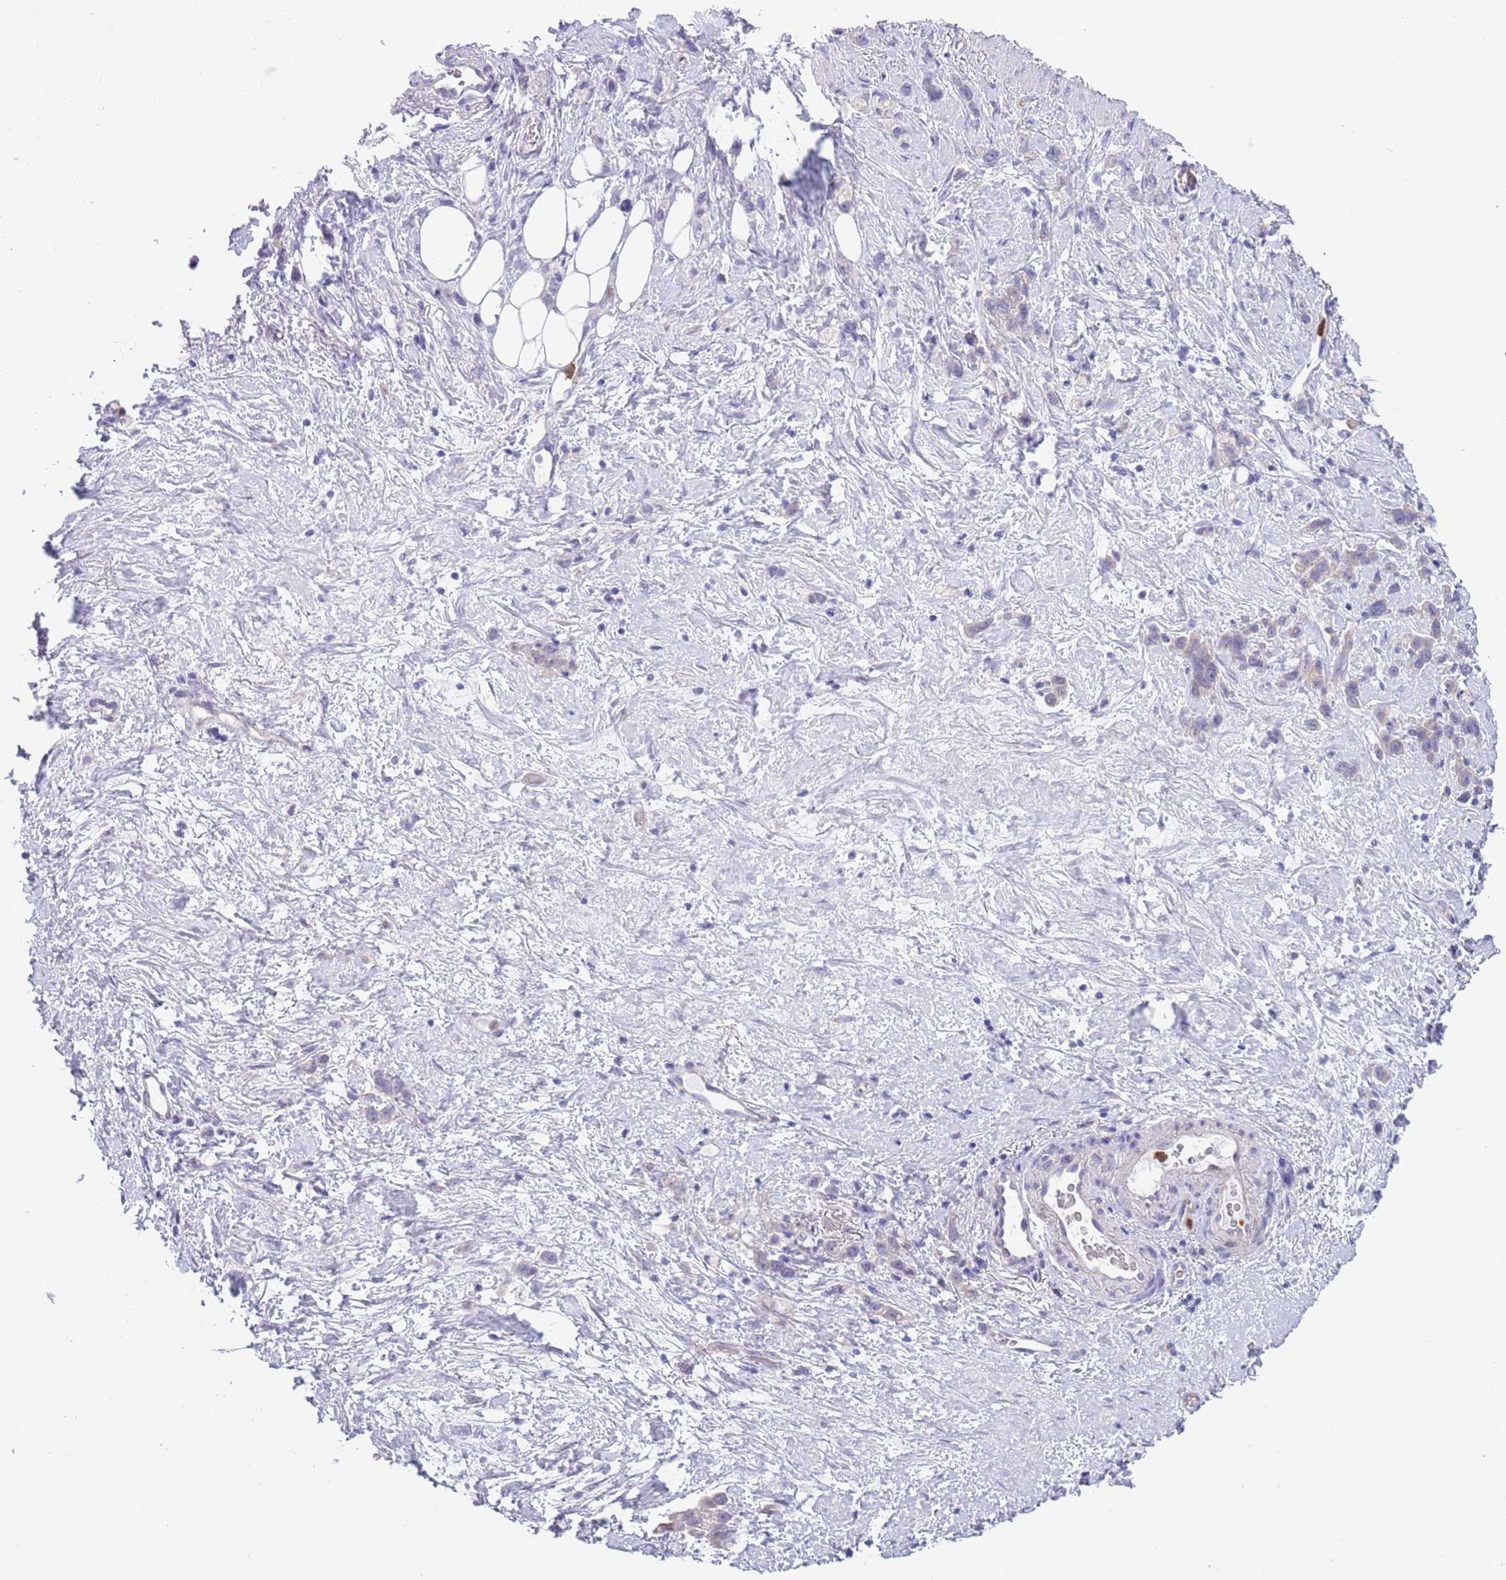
{"staining": {"intensity": "negative", "quantity": "none", "location": "none"}, "tissue": "stomach cancer", "cell_type": "Tumor cells", "image_type": "cancer", "snomed": [{"axis": "morphology", "description": "Adenocarcinoma, NOS"}, {"axis": "topography", "description": "Stomach"}], "caption": "Immunohistochemical staining of adenocarcinoma (stomach) displays no significant expression in tumor cells.", "gene": "ZFP2", "patient": {"sex": "female", "age": 65}}